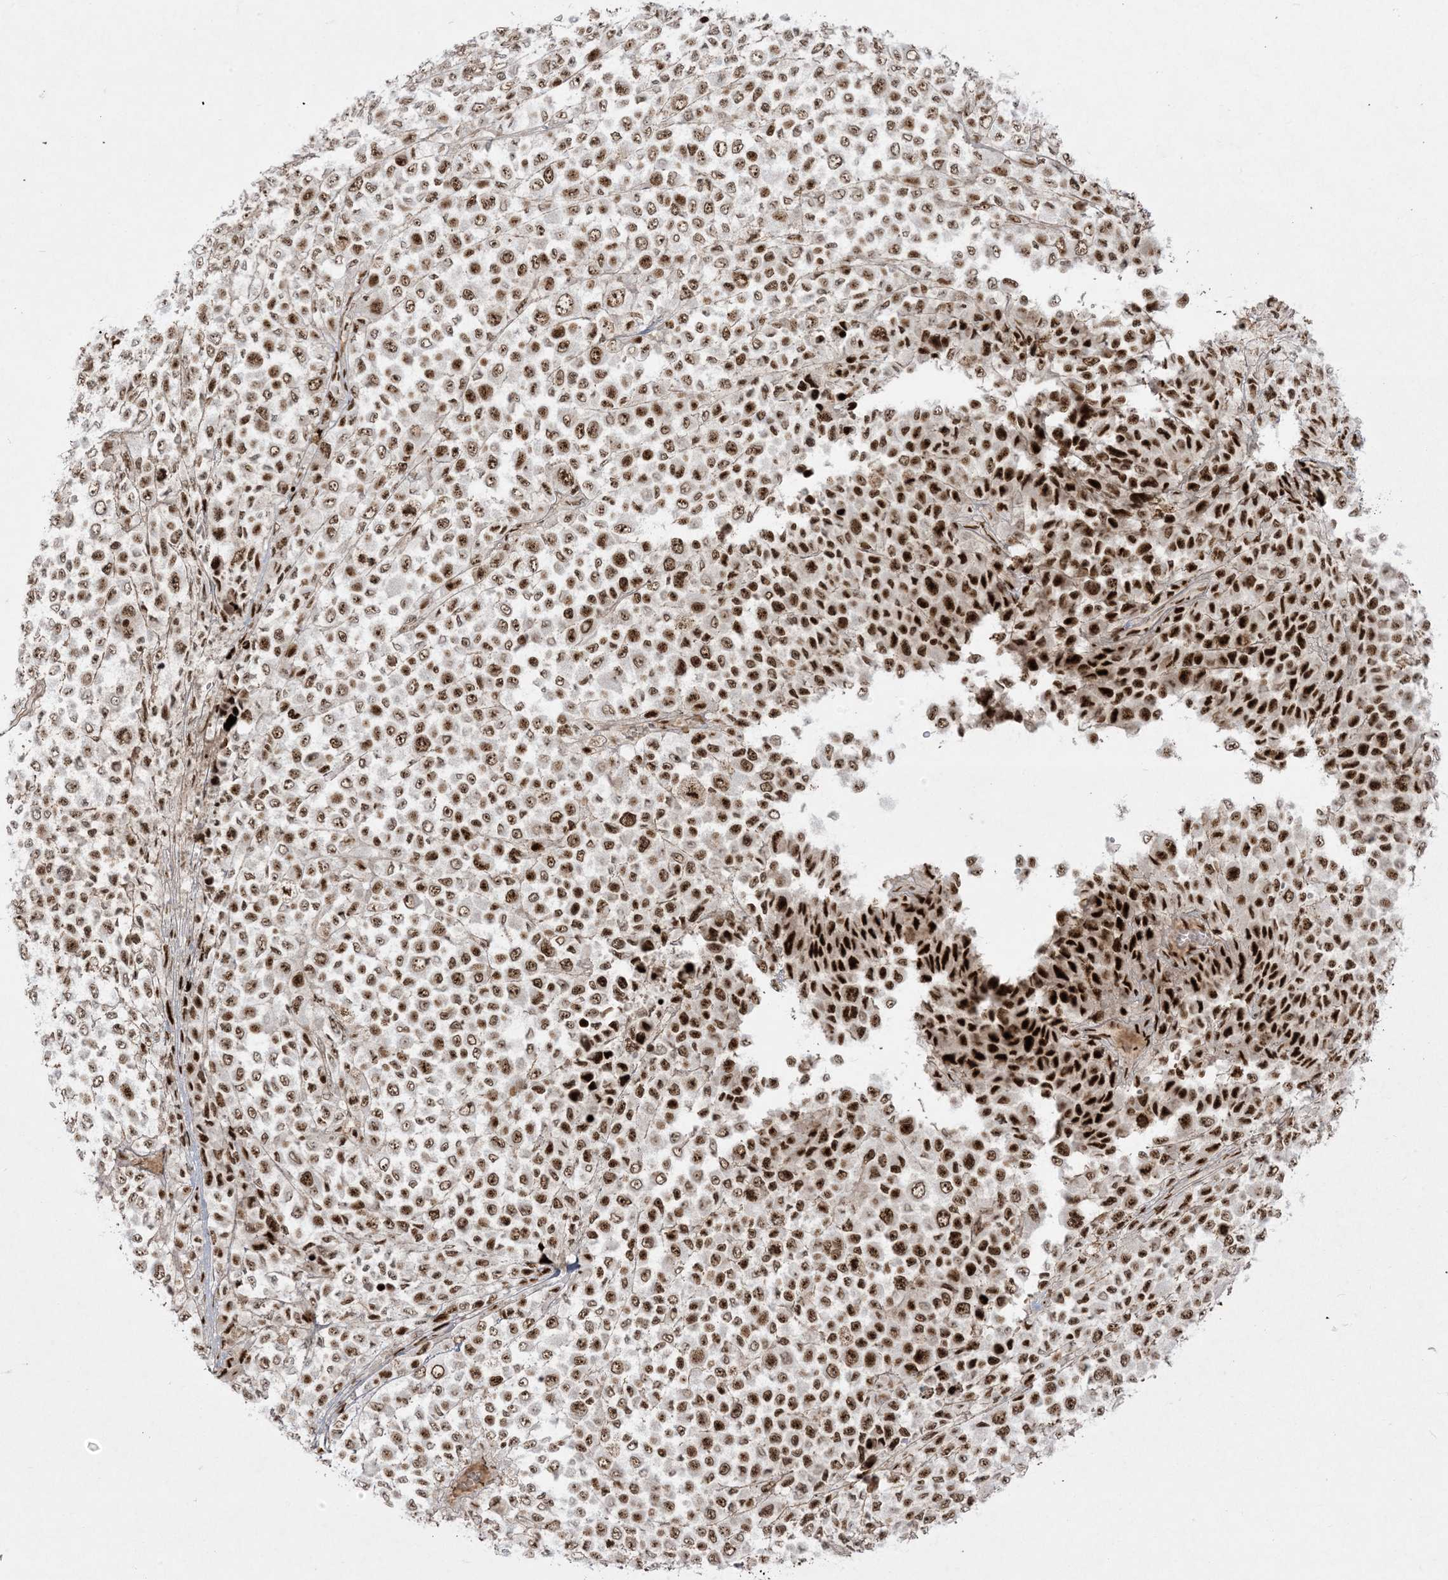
{"staining": {"intensity": "strong", "quantity": "25%-75%", "location": "nuclear"}, "tissue": "melanoma", "cell_type": "Tumor cells", "image_type": "cancer", "snomed": [{"axis": "morphology", "description": "Malignant melanoma, NOS"}, {"axis": "topography", "description": "Skin of trunk"}], "caption": "Human malignant melanoma stained for a protein (brown) displays strong nuclear positive positivity in approximately 25%-75% of tumor cells.", "gene": "RBM10", "patient": {"sex": "male", "age": 71}}